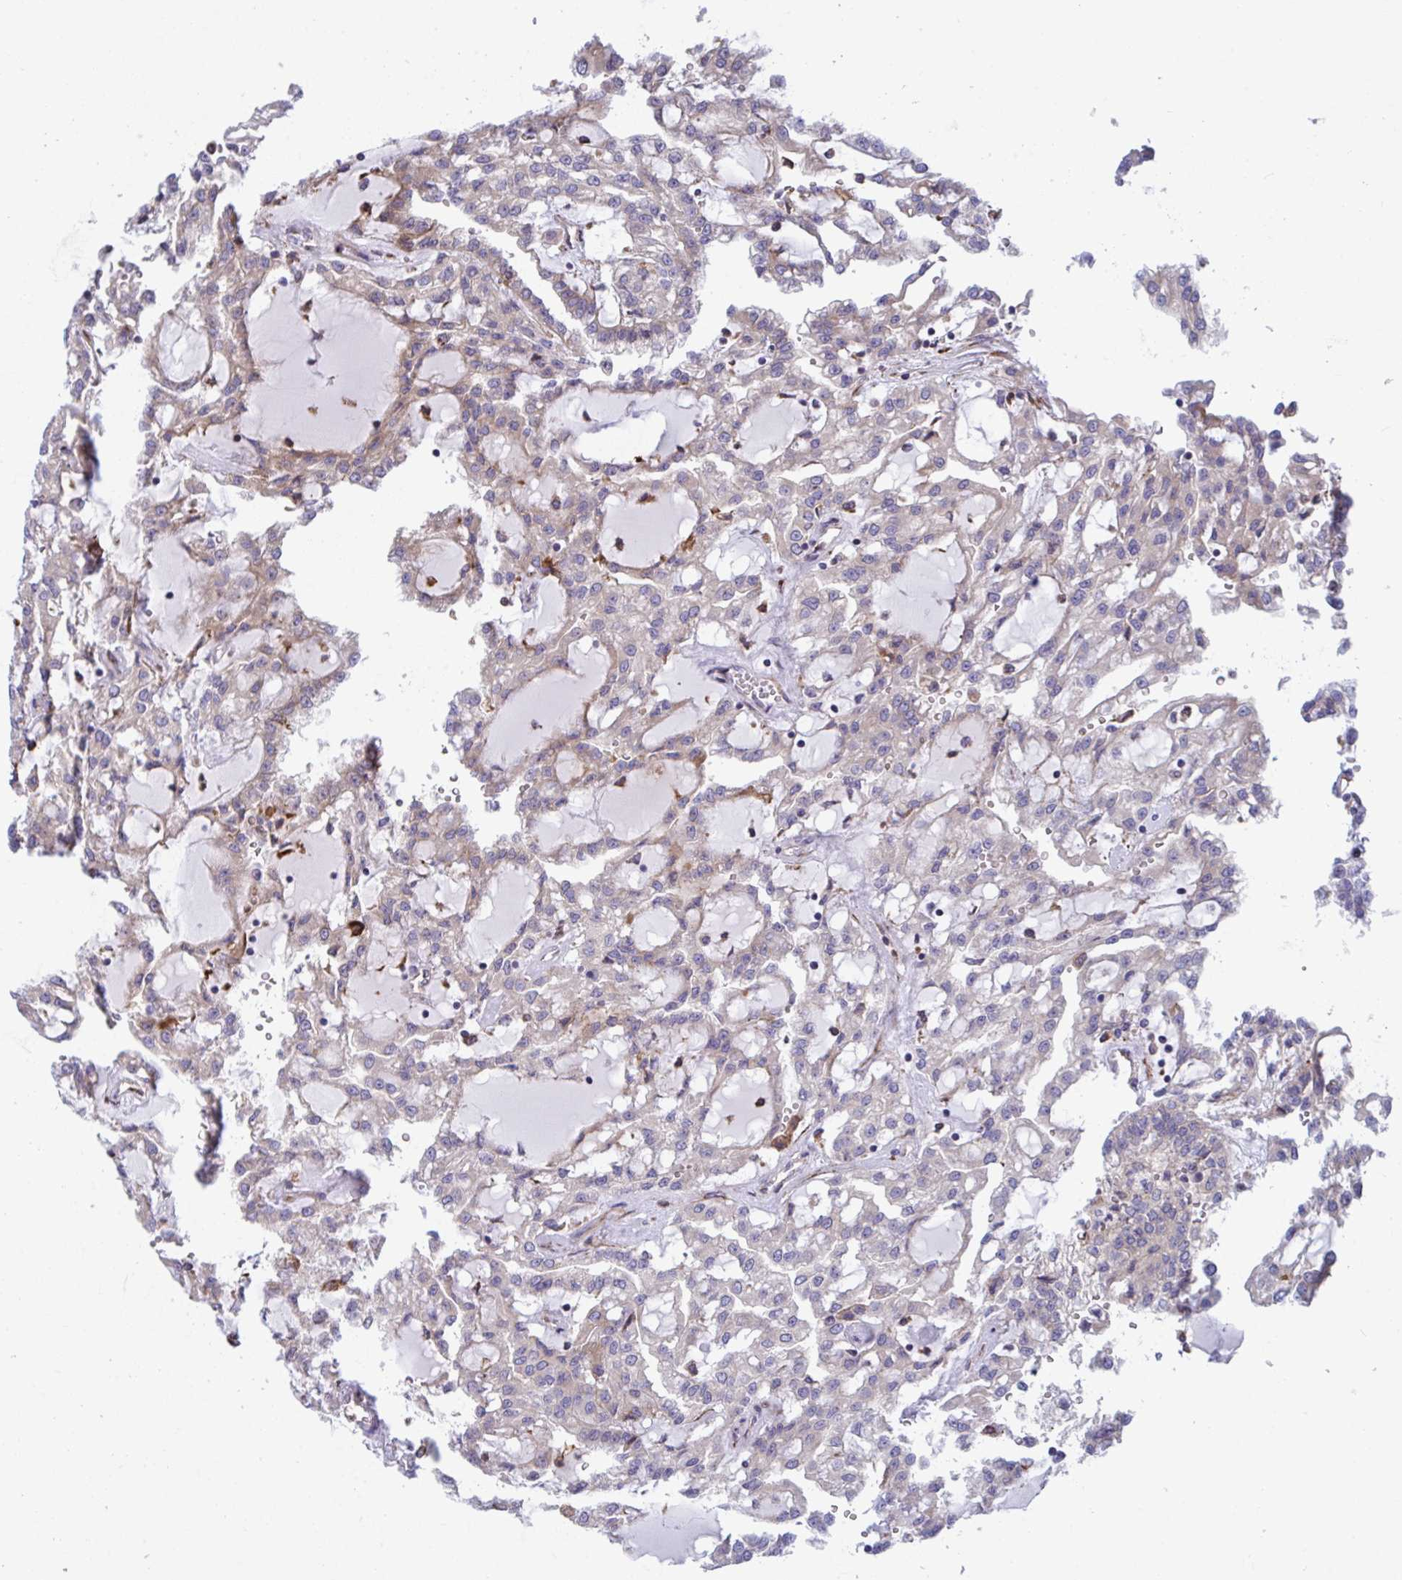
{"staining": {"intensity": "weak", "quantity": "<25%", "location": "cytoplasmic/membranous"}, "tissue": "renal cancer", "cell_type": "Tumor cells", "image_type": "cancer", "snomed": [{"axis": "morphology", "description": "Adenocarcinoma, NOS"}, {"axis": "topography", "description": "Kidney"}], "caption": "High power microscopy histopathology image of an immunohistochemistry image of renal cancer, revealing no significant expression in tumor cells. Nuclei are stained in blue.", "gene": "PEAK3", "patient": {"sex": "male", "age": 63}}